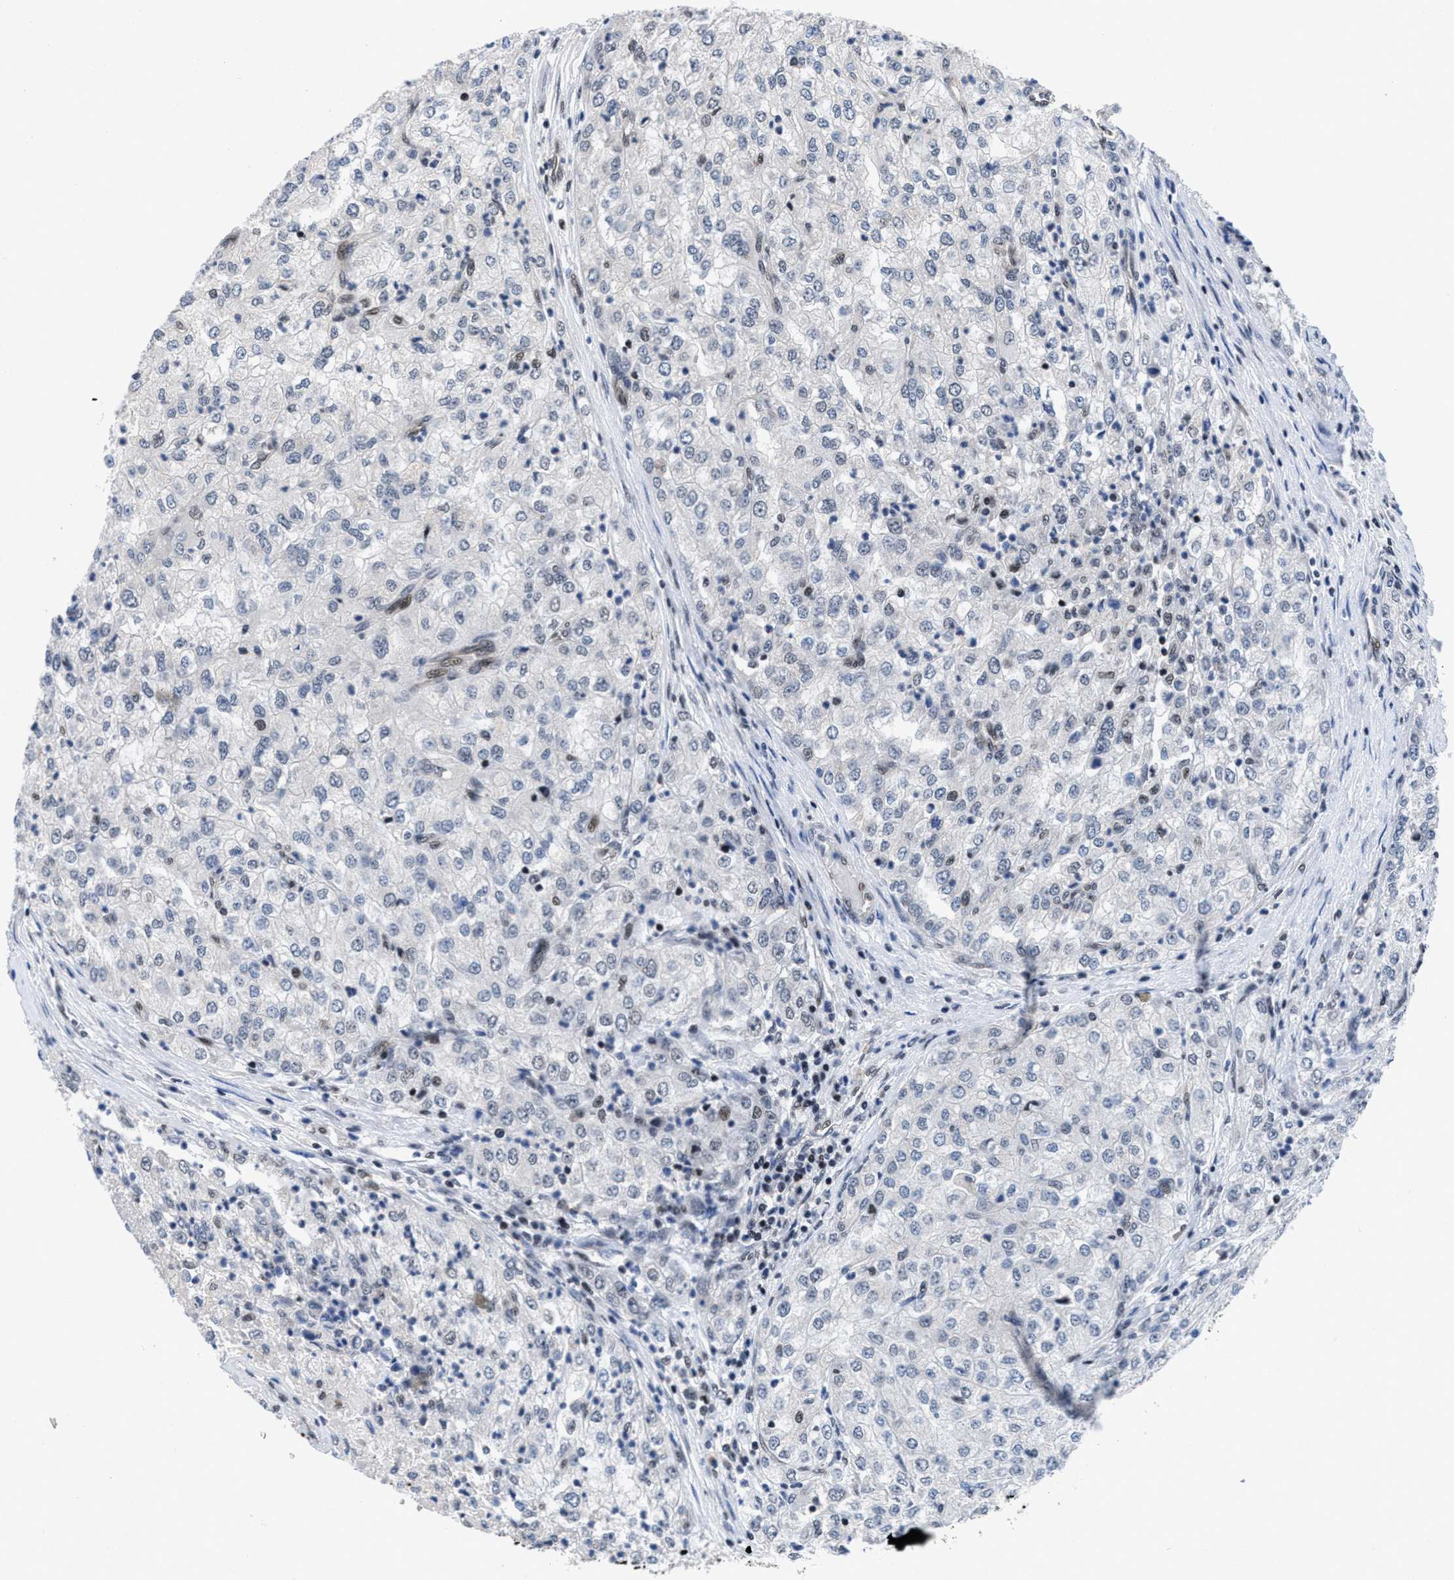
{"staining": {"intensity": "negative", "quantity": "none", "location": "none"}, "tissue": "renal cancer", "cell_type": "Tumor cells", "image_type": "cancer", "snomed": [{"axis": "morphology", "description": "Adenocarcinoma, NOS"}, {"axis": "topography", "description": "Kidney"}], "caption": "Immunohistochemistry photomicrograph of neoplastic tissue: human adenocarcinoma (renal) stained with DAB (3,3'-diaminobenzidine) reveals no significant protein expression in tumor cells.", "gene": "WDR81", "patient": {"sex": "female", "age": 54}}